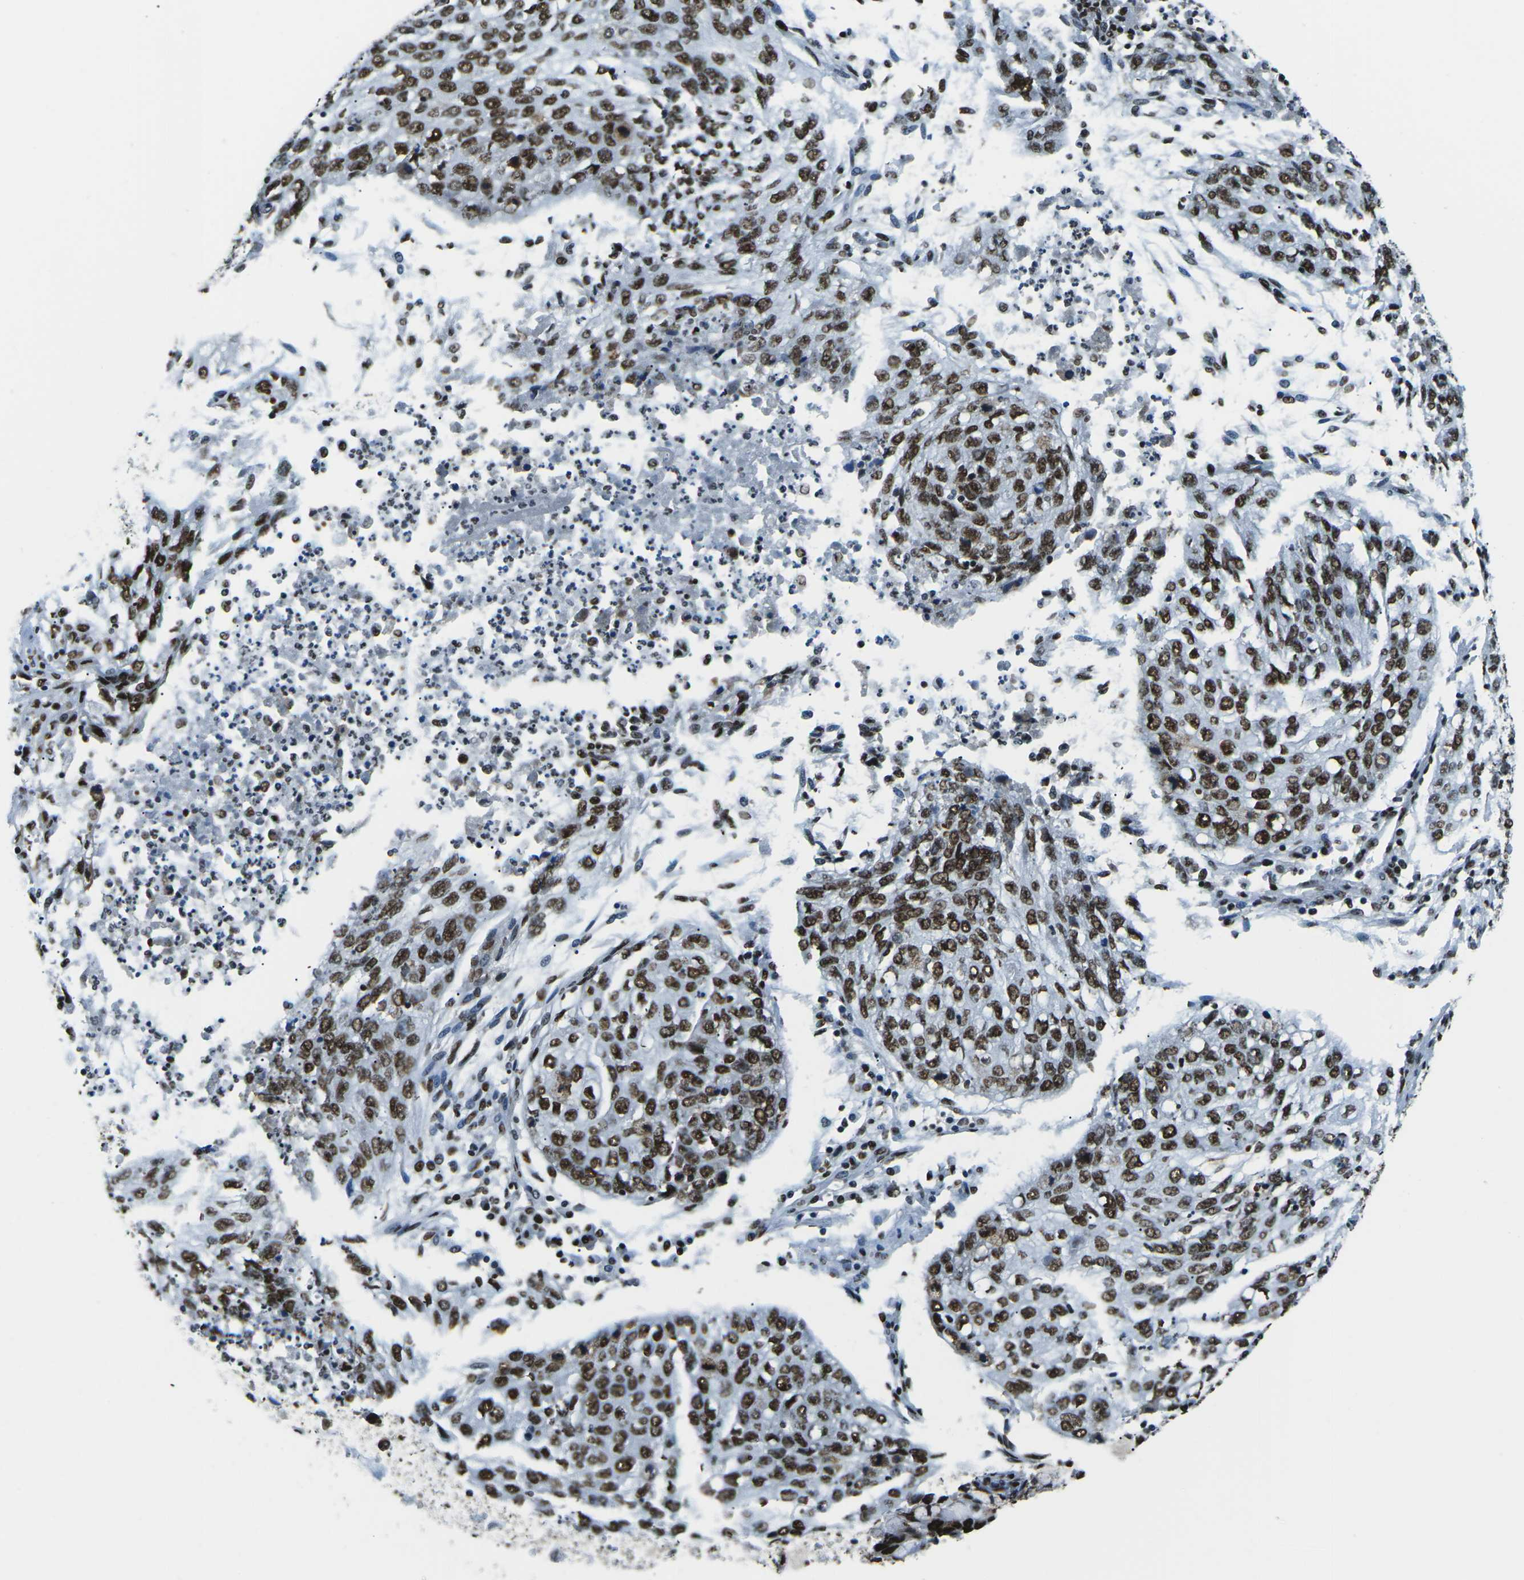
{"staining": {"intensity": "strong", "quantity": ">75%", "location": "nuclear"}, "tissue": "lung cancer", "cell_type": "Tumor cells", "image_type": "cancer", "snomed": [{"axis": "morphology", "description": "Squamous cell carcinoma, NOS"}, {"axis": "topography", "description": "Lung"}], "caption": "A brown stain shows strong nuclear expression of a protein in human squamous cell carcinoma (lung) tumor cells.", "gene": "HNRNPL", "patient": {"sex": "female", "age": 63}}